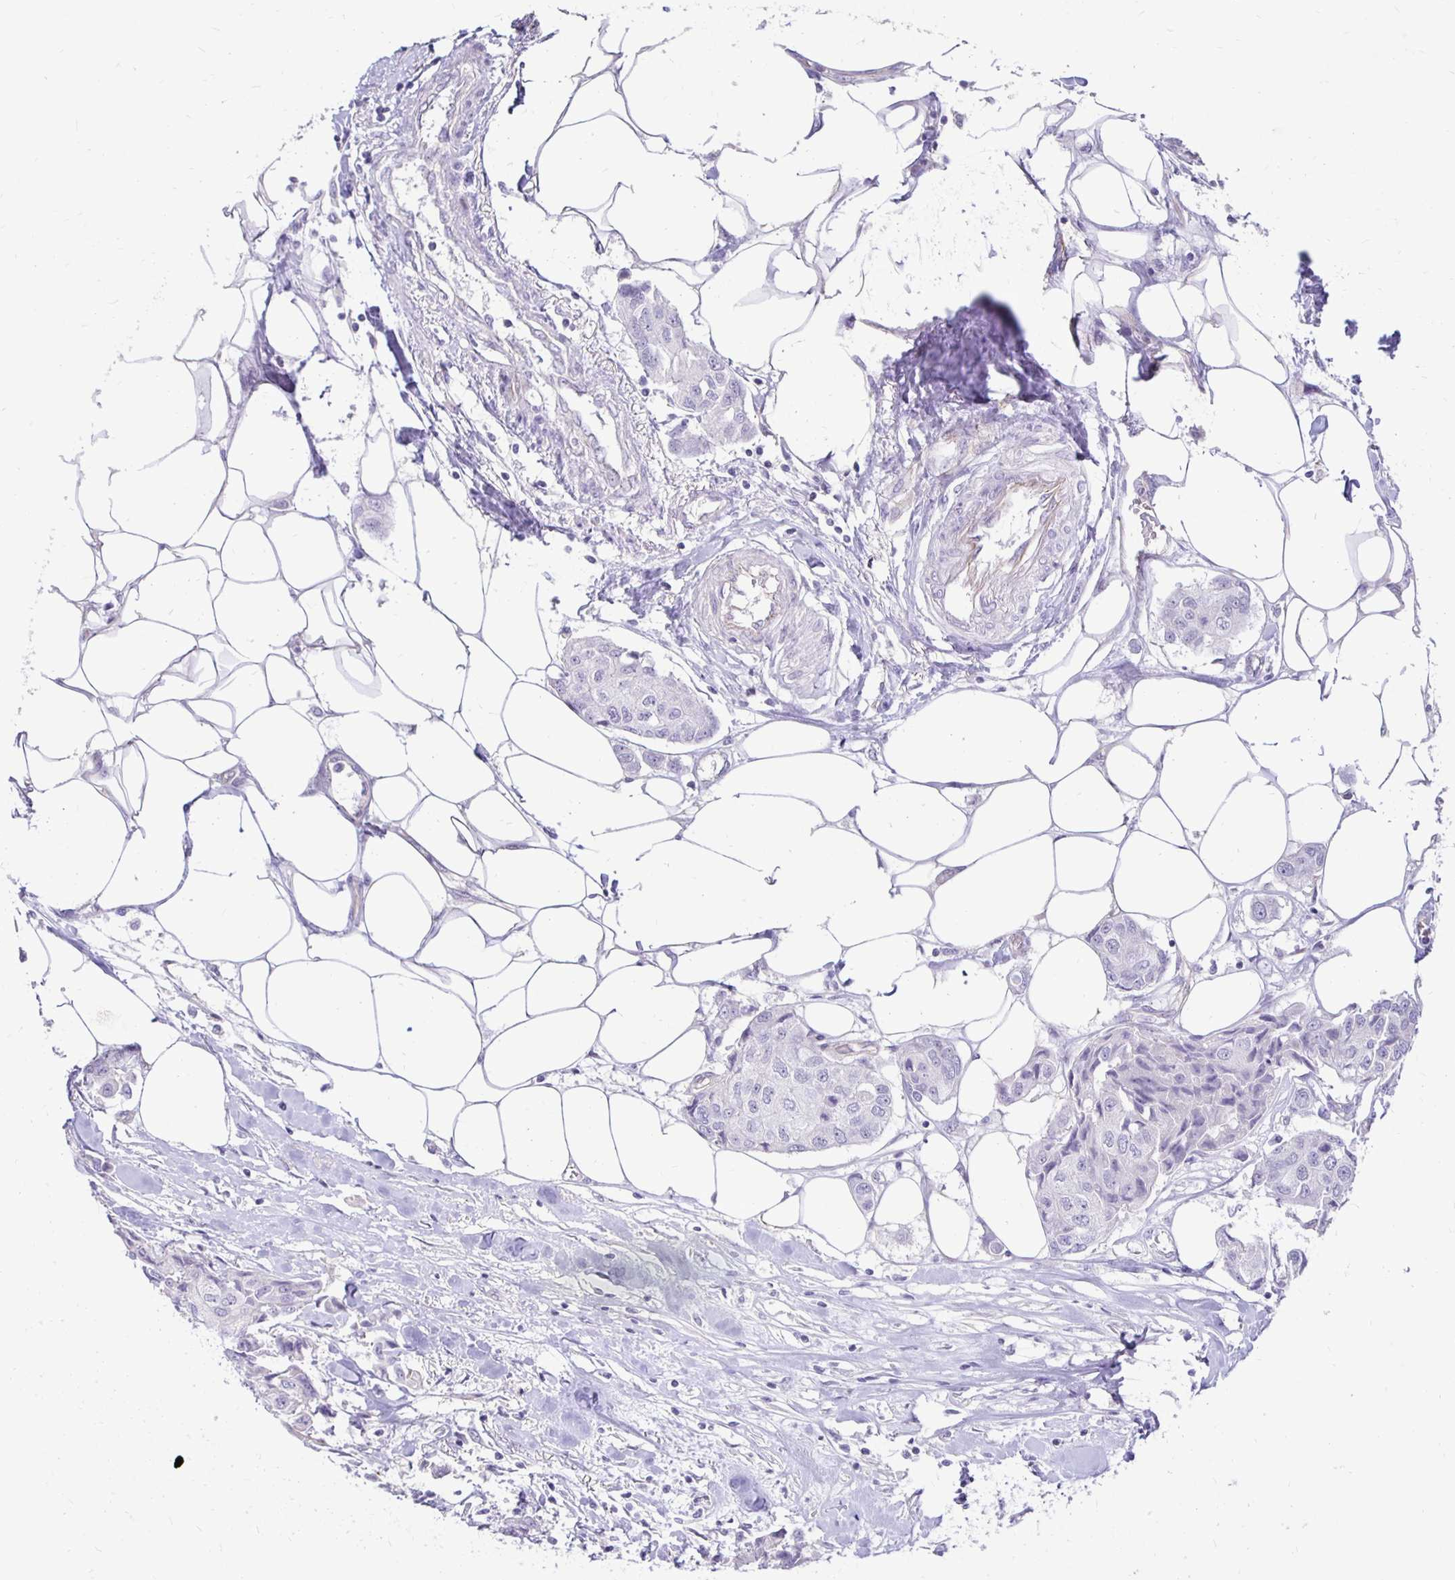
{"staining": {"intensity": "negative", "quantity": "none", "location": "none"}, "tissue": "breast cancer", "cell_type": "Tumor cells", "image_type": "cancer", "snomed": [{"axis": "morphology", "description": "Duct carcinoma"}, {"axis": "topography", "description": "Breast"}, {"axis": "topography", "description": "Lymph node"}], "caption": "Immunohistochemistry histopathology image of breast cancer (invasive ductal carcinoma) stained for a protein (brown), which displays no staining in tumor cells.", "gene": "GAS2", "patient": {"sex": "female", "age": 80}}